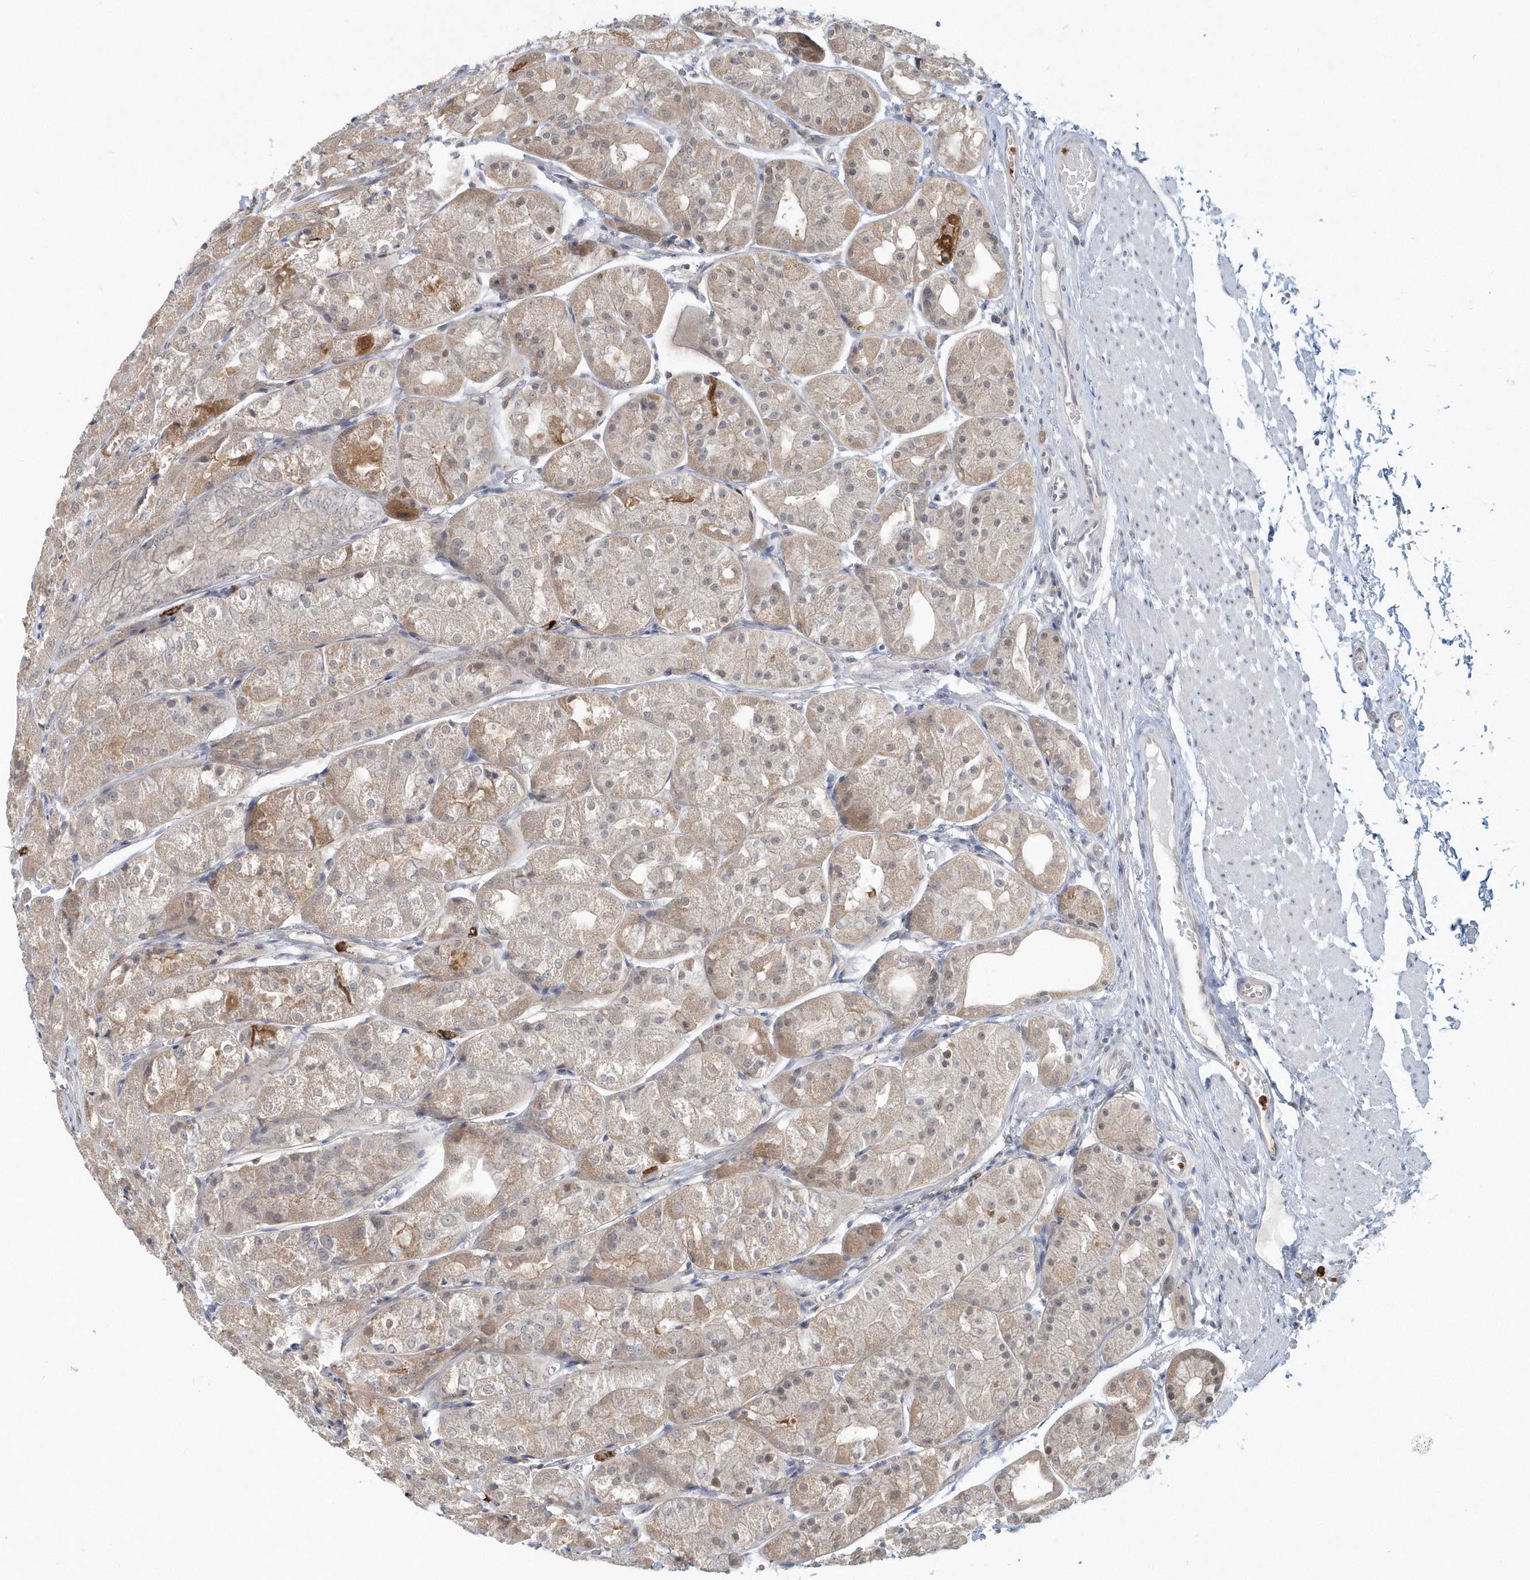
{"staining": {"intensity": "weak", "quantity": "25%-75%", "location": "cytoplasmic/membranous"}, "tissue": "stomach", "cell_type": "Glandular cells", "image_type": "normal", "snomed": [{"axis": "morphology", "description": "Normal tissue, NOS"}, {"axis": "topography", "description": "Stomach, upper"}], "caption": "Stomach stained with IHC exhibits weak cytoplasmic/membranous staining in about 25%-75% of glandular cells.", "gene": "RNF7", "patient": {"sex": "male", "age": 72}}